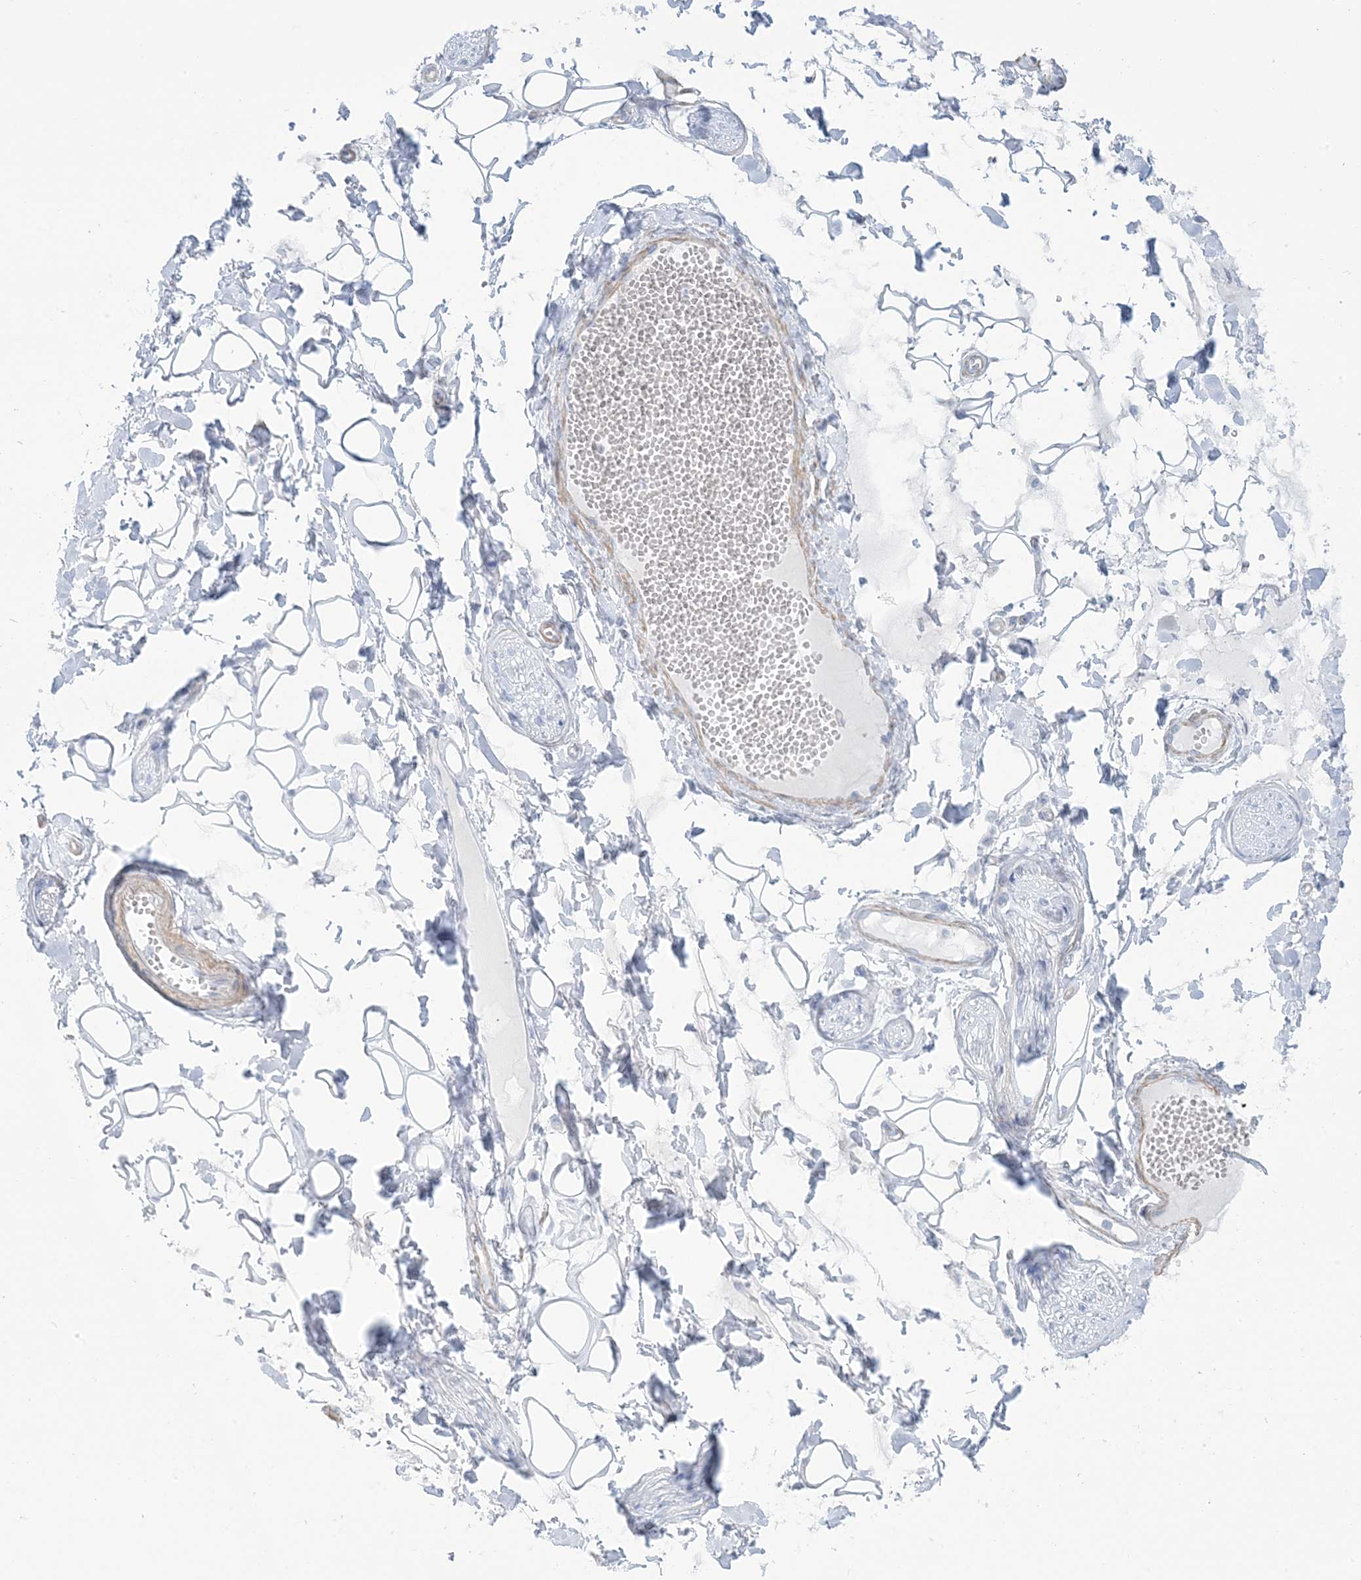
{"staining": {"intensity": "negative", "quantity": "none", "location": "none"}, "tissue": "adipose tissue", "cell_type": "Adipocytes", "image_type": "normal", "snomed": [{"axis": "morphology", "description": "Normal tissue, NOS"}, {"axis": "morphology", "description": "Inflammation, NOS"}, {"axis": "topography", "description": "Salivary gland"}, {"axis": "topography", "description": "Peripheral nerve tissue"}], "caption": "Protein analysis of benign adipose tissue reveals no significant staining in adipocytes. (DAB (3,3'-diaminobenzidine) IHC with hematoxylin counter stain).", "gene": "AGXT", "patient": {"sex": "female", "age": 75}}